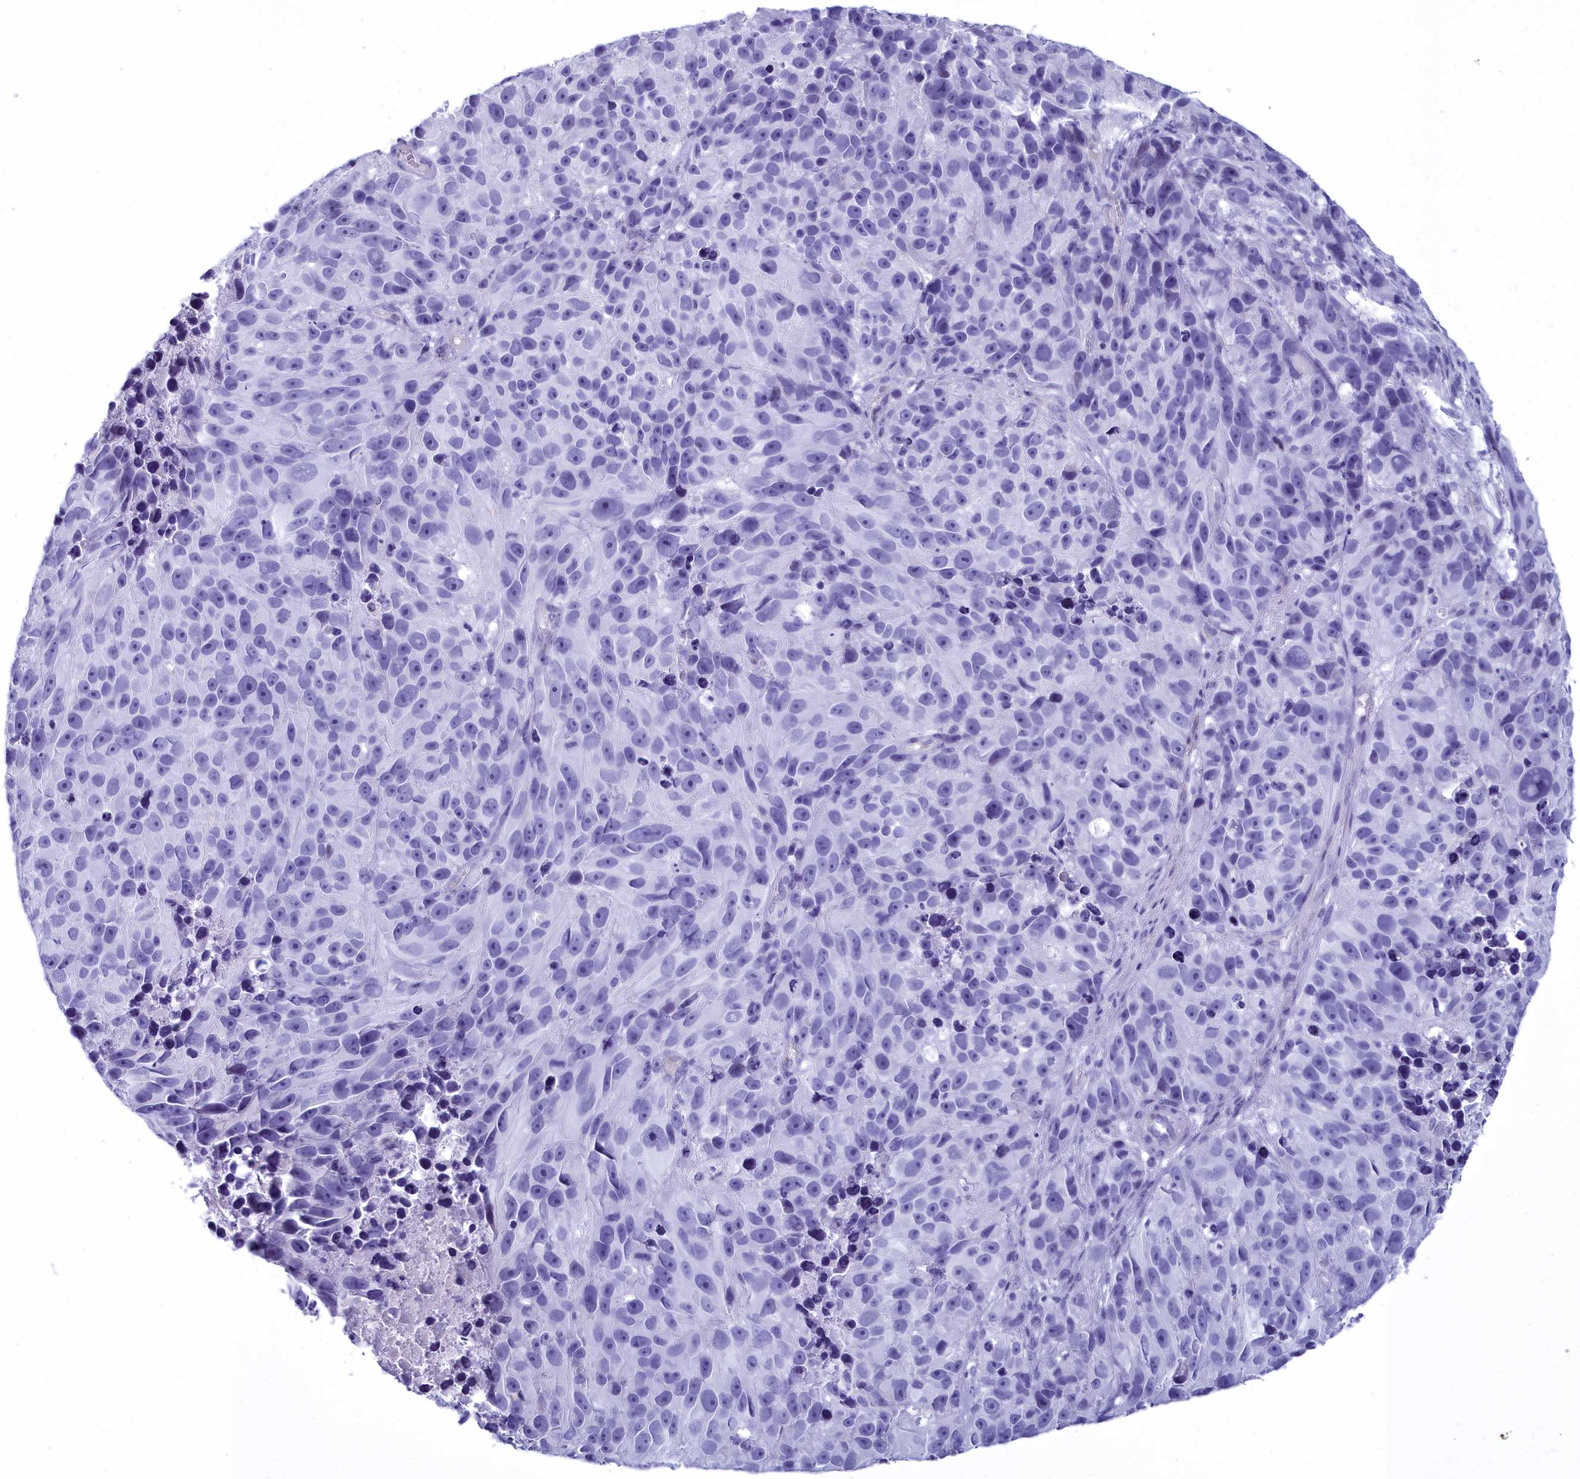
{"staining": {"intensity": "negative", "quantity": "none", "location": "none"}, "tissue": "melanoma", "cell_type": "Tumor cells", "image_type": "cancer", "snomed": [{"axis": "morphology", "description": "Malignant melanoma, NOS"}, {"axis": "topography", "description": "Skin"}], "caption": "The image reveals no staining of tumor cells in melanoma. The staining is performed using DAB (3,3'-diaminobenzidine) brown chromogen with nuclei counter-stained in using hematoxylin.", "gene": "MAP6", "patient": {"sex": "male", "age": 84}}